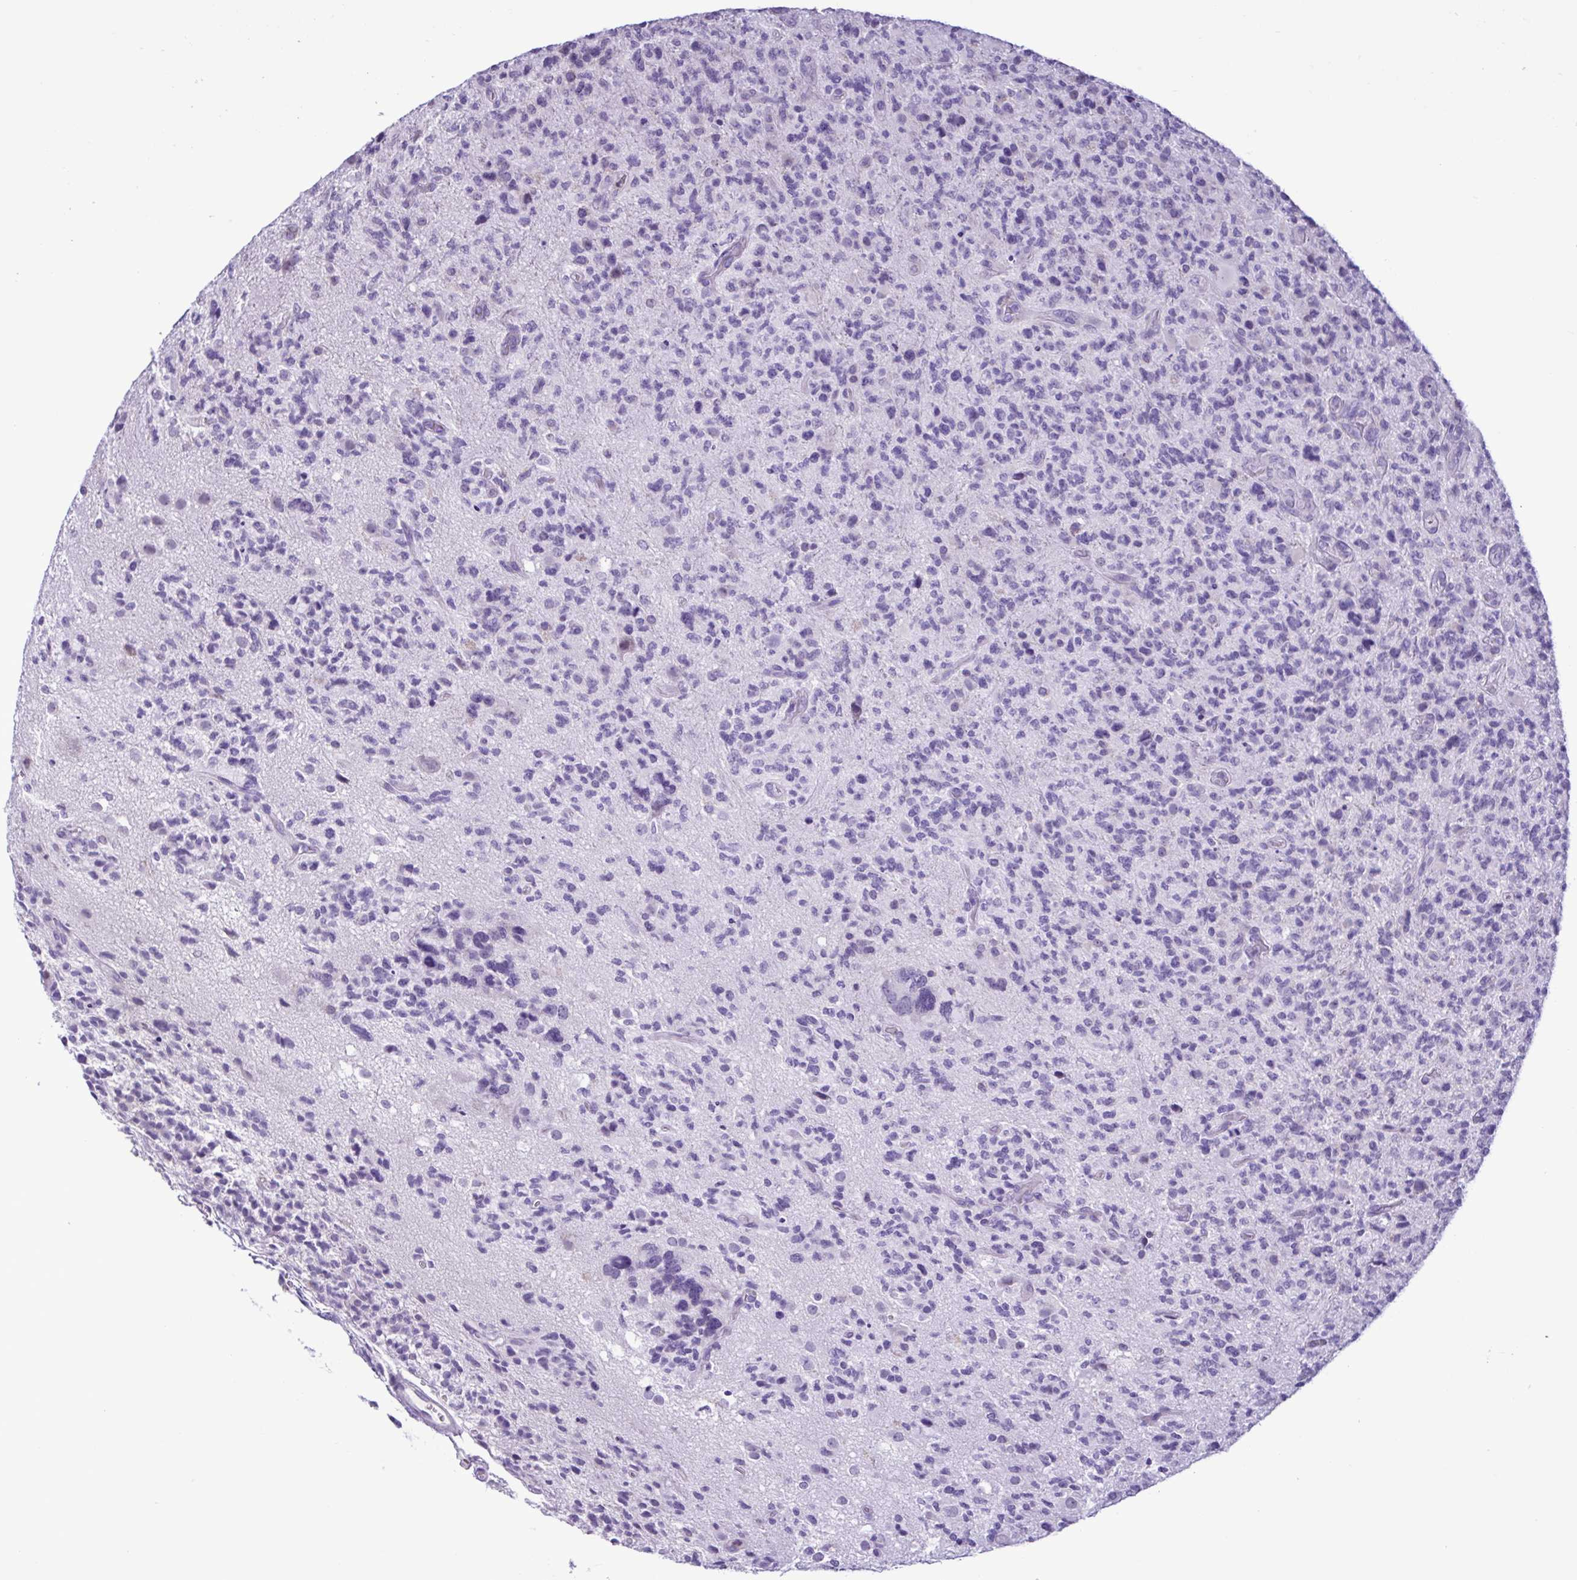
{"staining": {"intensity": "negative", "quantity": "none", "location": "none"}, "tissue": "glioma", "cell_type": "Tumor cells", "image_type": "cancer", "snomed": [{"axis": "morphology", "description": "Glioma, malignant, High grade"}, {"axis": "topography", "description": "Brain"}], "caption": "Immunohistochemistry image of glioma stained for a protein (brown), which displays no positivity in tumor cells. (DAB (3,3'-diaminobenzidine) IHC, high magnification).", "gene": "CBY2", "patient": {"sex": "female", "age": 71}}